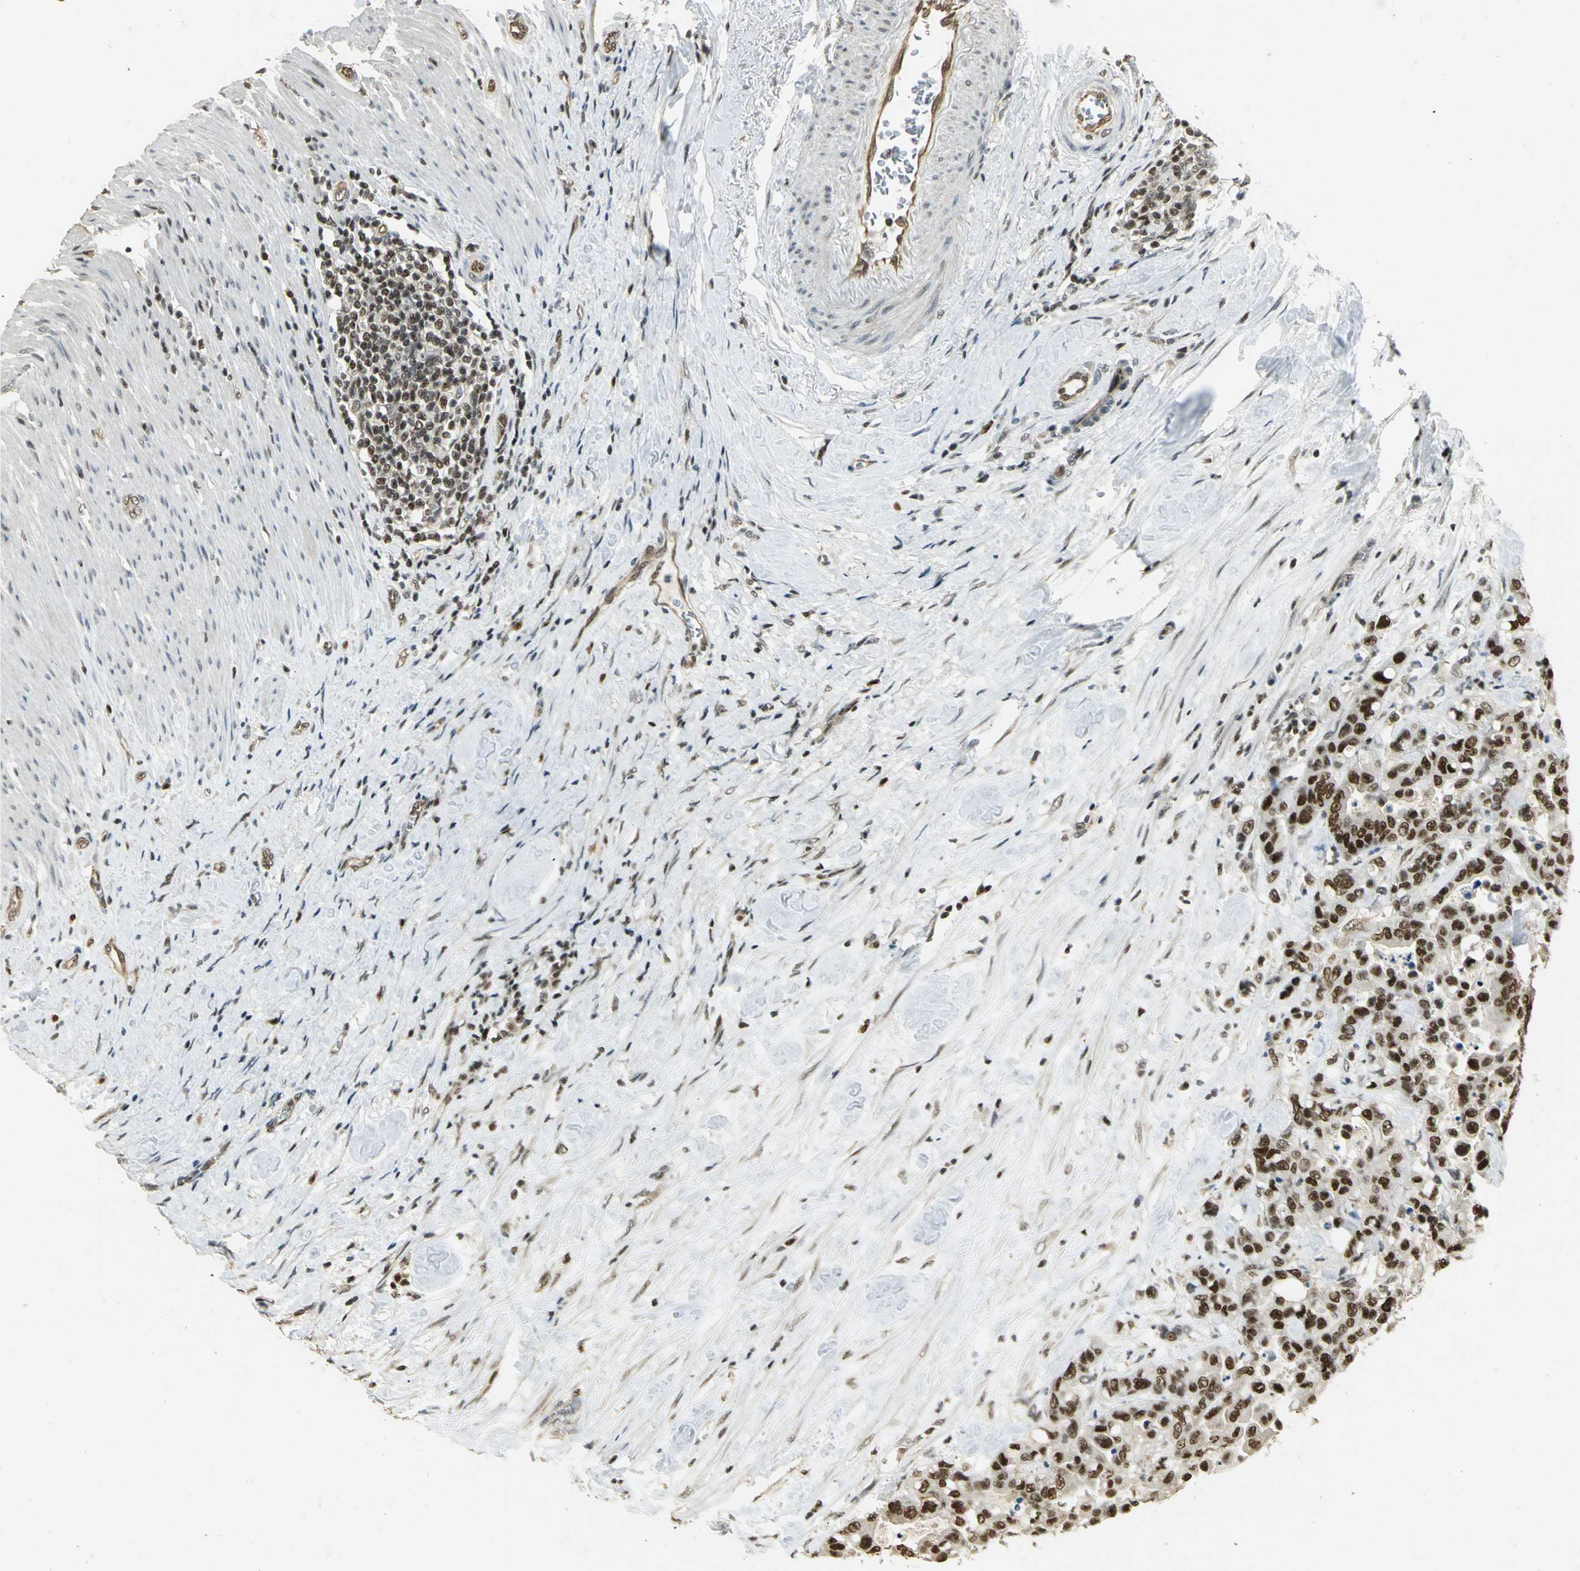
{"staining": {"intensity": "strong", "quantity": ">75%", "location": "nuclear"}, "tissue": "colorectal cancer", "cell_type": "Tumor cells", "image_type": "cancer", "snomed": [{"axis": "morphology", "description": "Adenocarcinoma, NOS"}, {"axis": "topography", "description": "Colon"}], "caption": "Protein staining of colorectal adenocarcinoma tissue displays strong nuclear staining in approximately >75% of tumor cells.", "gene": "ELF1", "patient": {"sex": "male", "age": 82}}